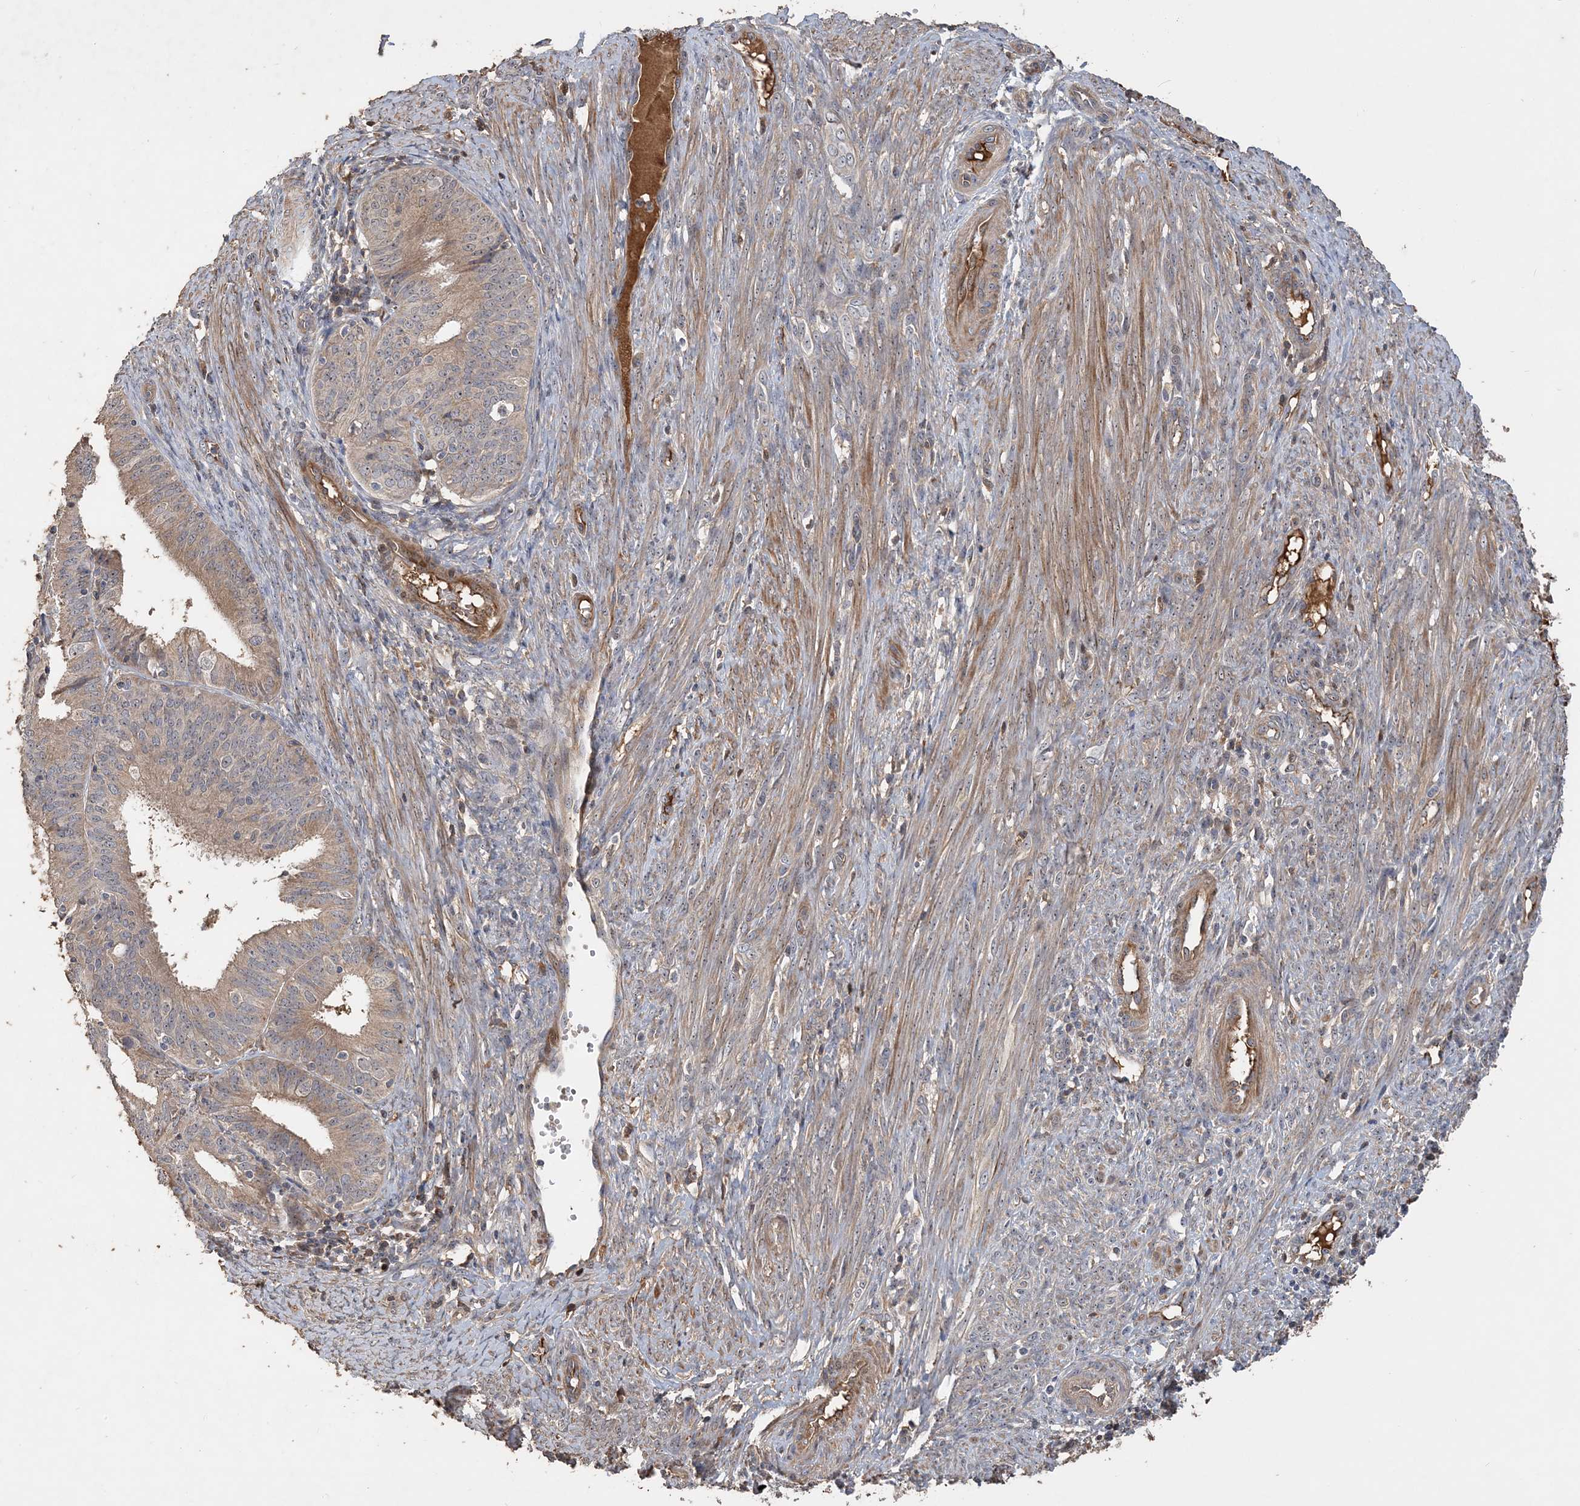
{"staining": {"intensity": "moderate", "quantity": ">75%", "location": "cytoplasmic/membranous"}, "tissue": "endometrial cancer", "cell_type": "Tumor cells", "image_type": "cancer", "snomed": [{"axis": "morphology", "description": "Adenocarcinoma, NOS"}, {"axis": "topography", "description": "Endometrium"}], "caption": "A medium amount of moderate cytoplasmic/membranous expression is appreciated in approximately >75% of tumor cells in endometrial adenocarcinoma tissue. (DAB (3,3'-diaminobenzidine) = brown stain, brightfield microscopy at high magnification).", "gene": "GRINA", "patient": {"sex": "female", "age": 51}}